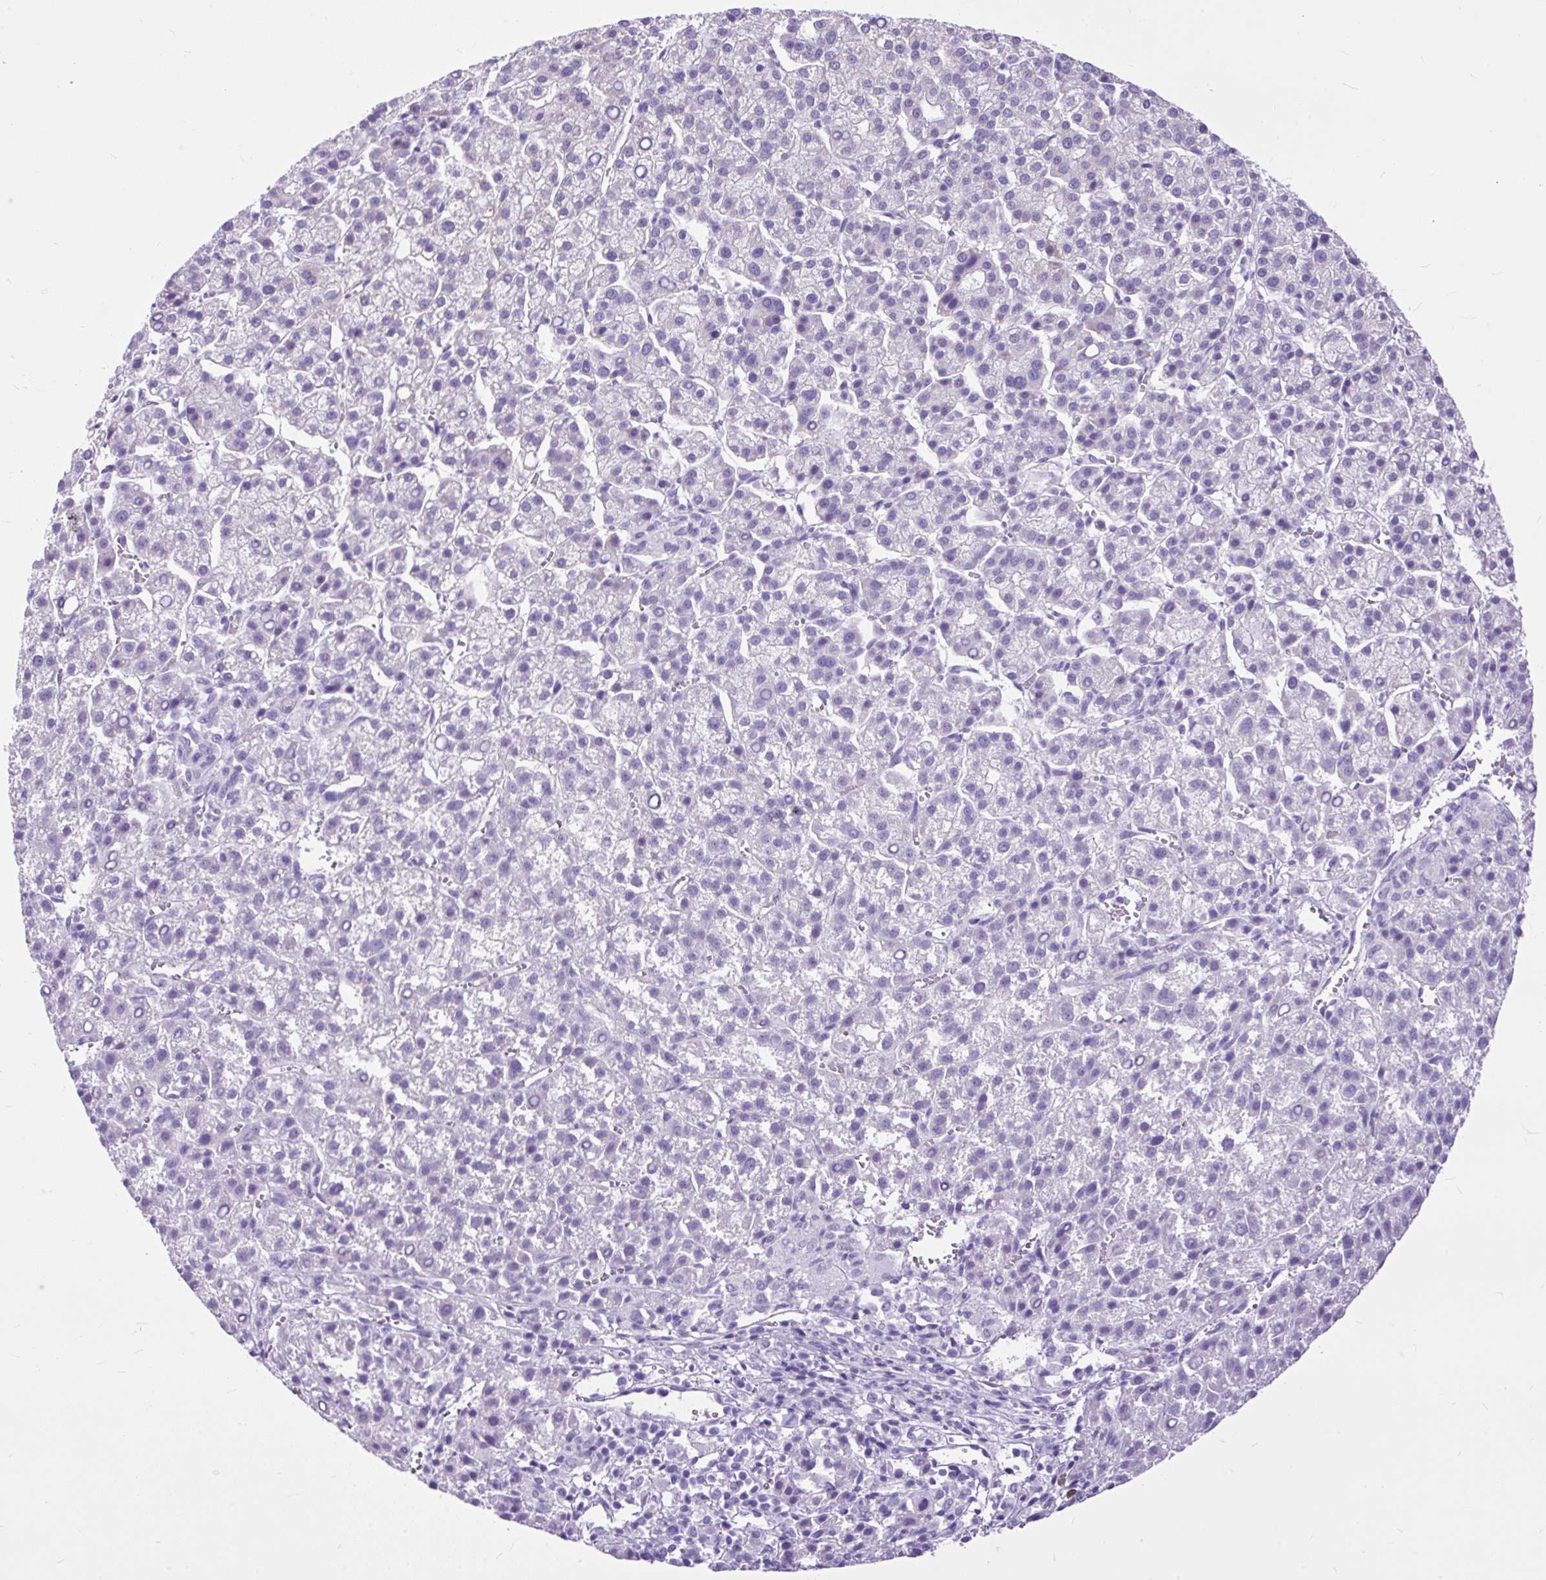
{"staining": {"intensity": "negative", "quantity": "none", "location": "none"}, "tissue": "liver cancer", "cell_type": "Tumor cells", "image_type": "cancer", "snomed": [{"axis": "morphology", "description": "Carcinoma, Hepatocellular, NOS"}, {"axis": "topography", "description": "Liver"}], "caption": "Immunohistochemistry (IHC) photomicrograph of human hepatocellular carcinoma (liver) stained for a protein (brown), which displays no positivity in tumor cells.", "gene": "ZNF256", "patient": {"sex": "female", "age": 58}}